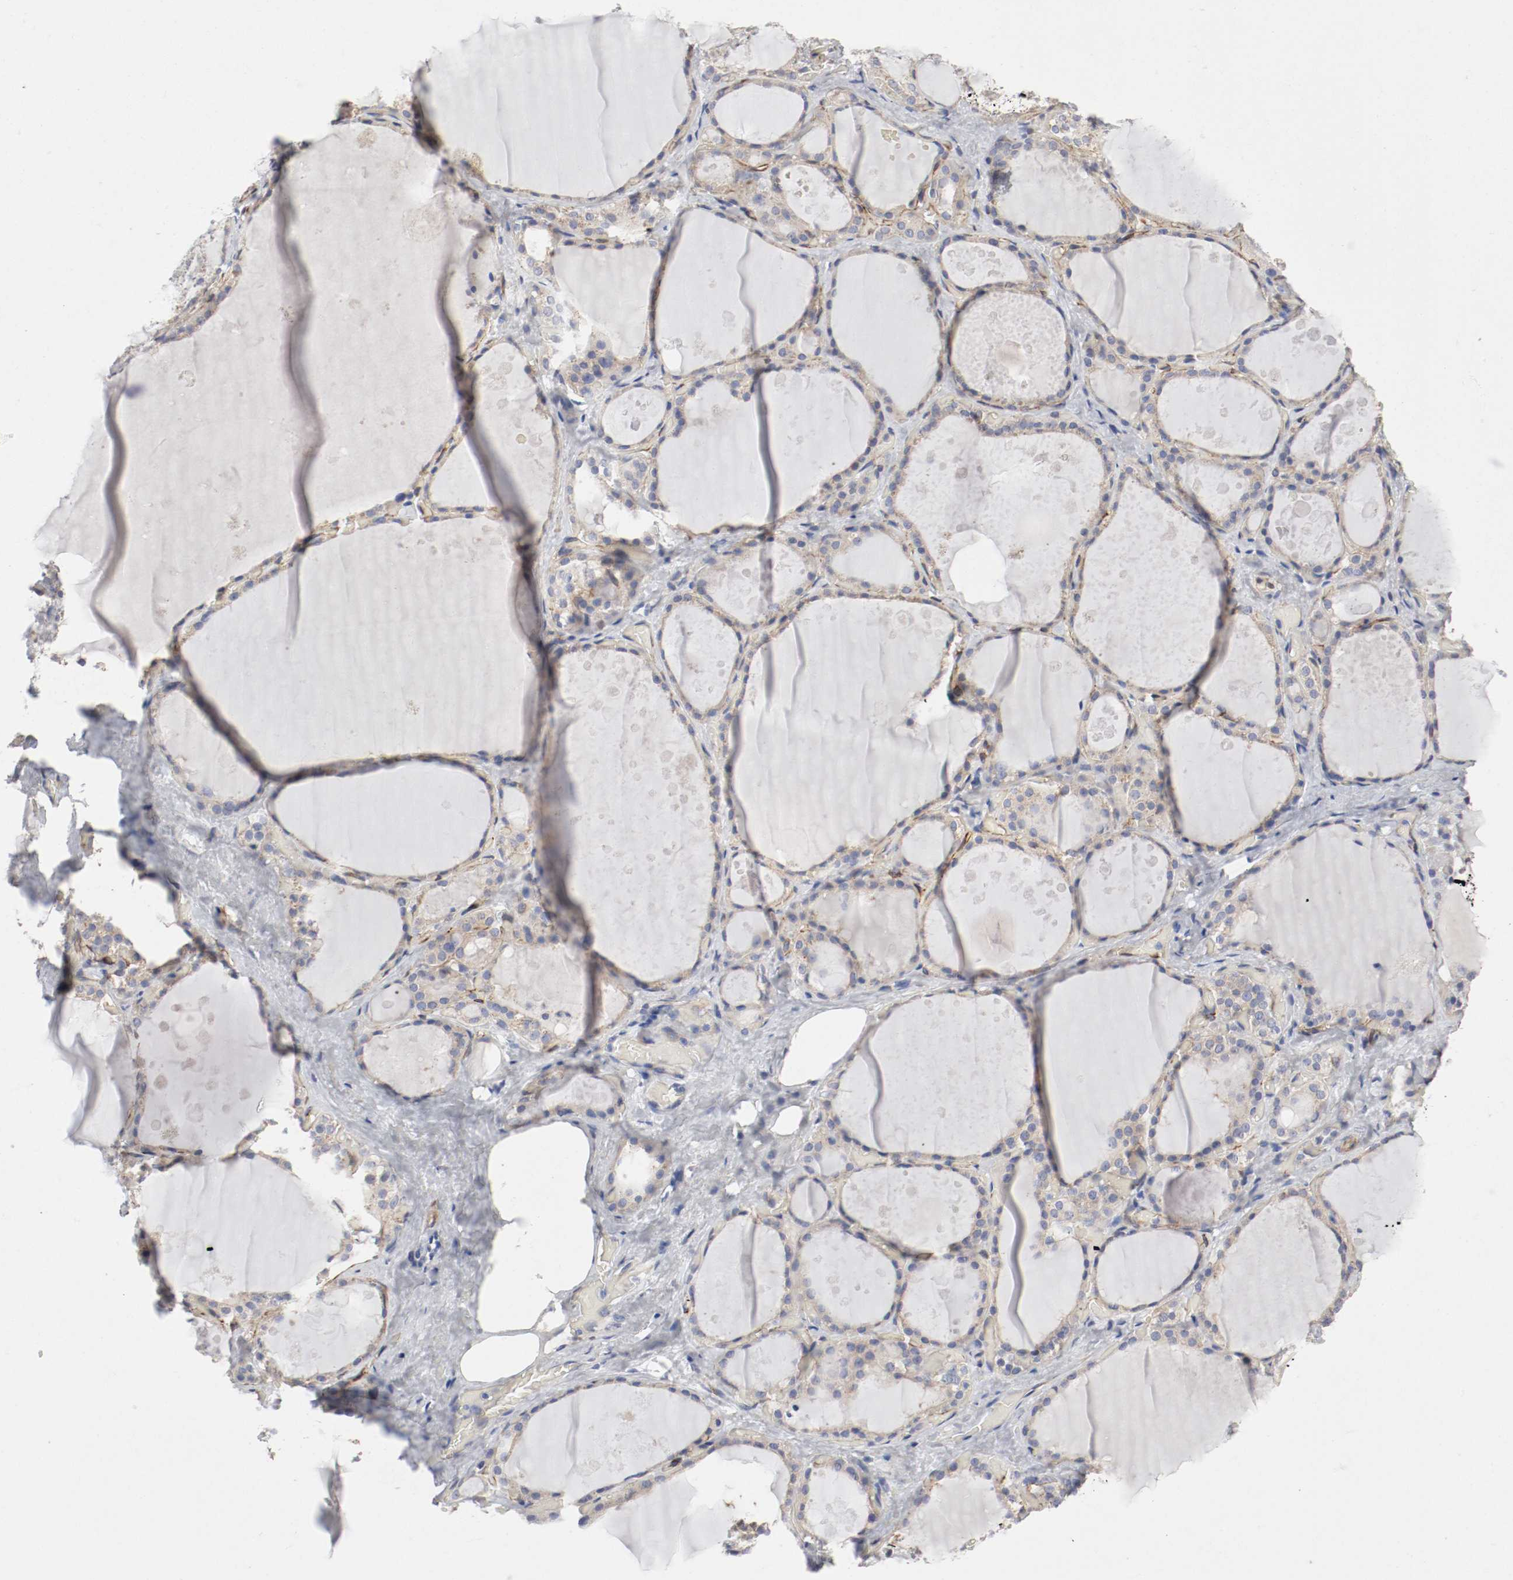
{"staining": {"intensity": "moderate", "quantity": ">75%", "location": "cytoplasmic/membranous"}, "tissue": "thyroid gland", "cell_type": "Glandular cells", "image_type": "normal", "snomed": [{"axis": "morphology", "description": "Normal tissue, NOS"}, {"axis": "topography", "description": "Thyroid gland"}], "caption": "Moderate cytoplasmic/membranous positivity for a protein is seen in about >75% of glandular cells of normal thyroid gland using IHC.", "gene": "GIT1", "patient": {"sex": "male", "age": 61}}